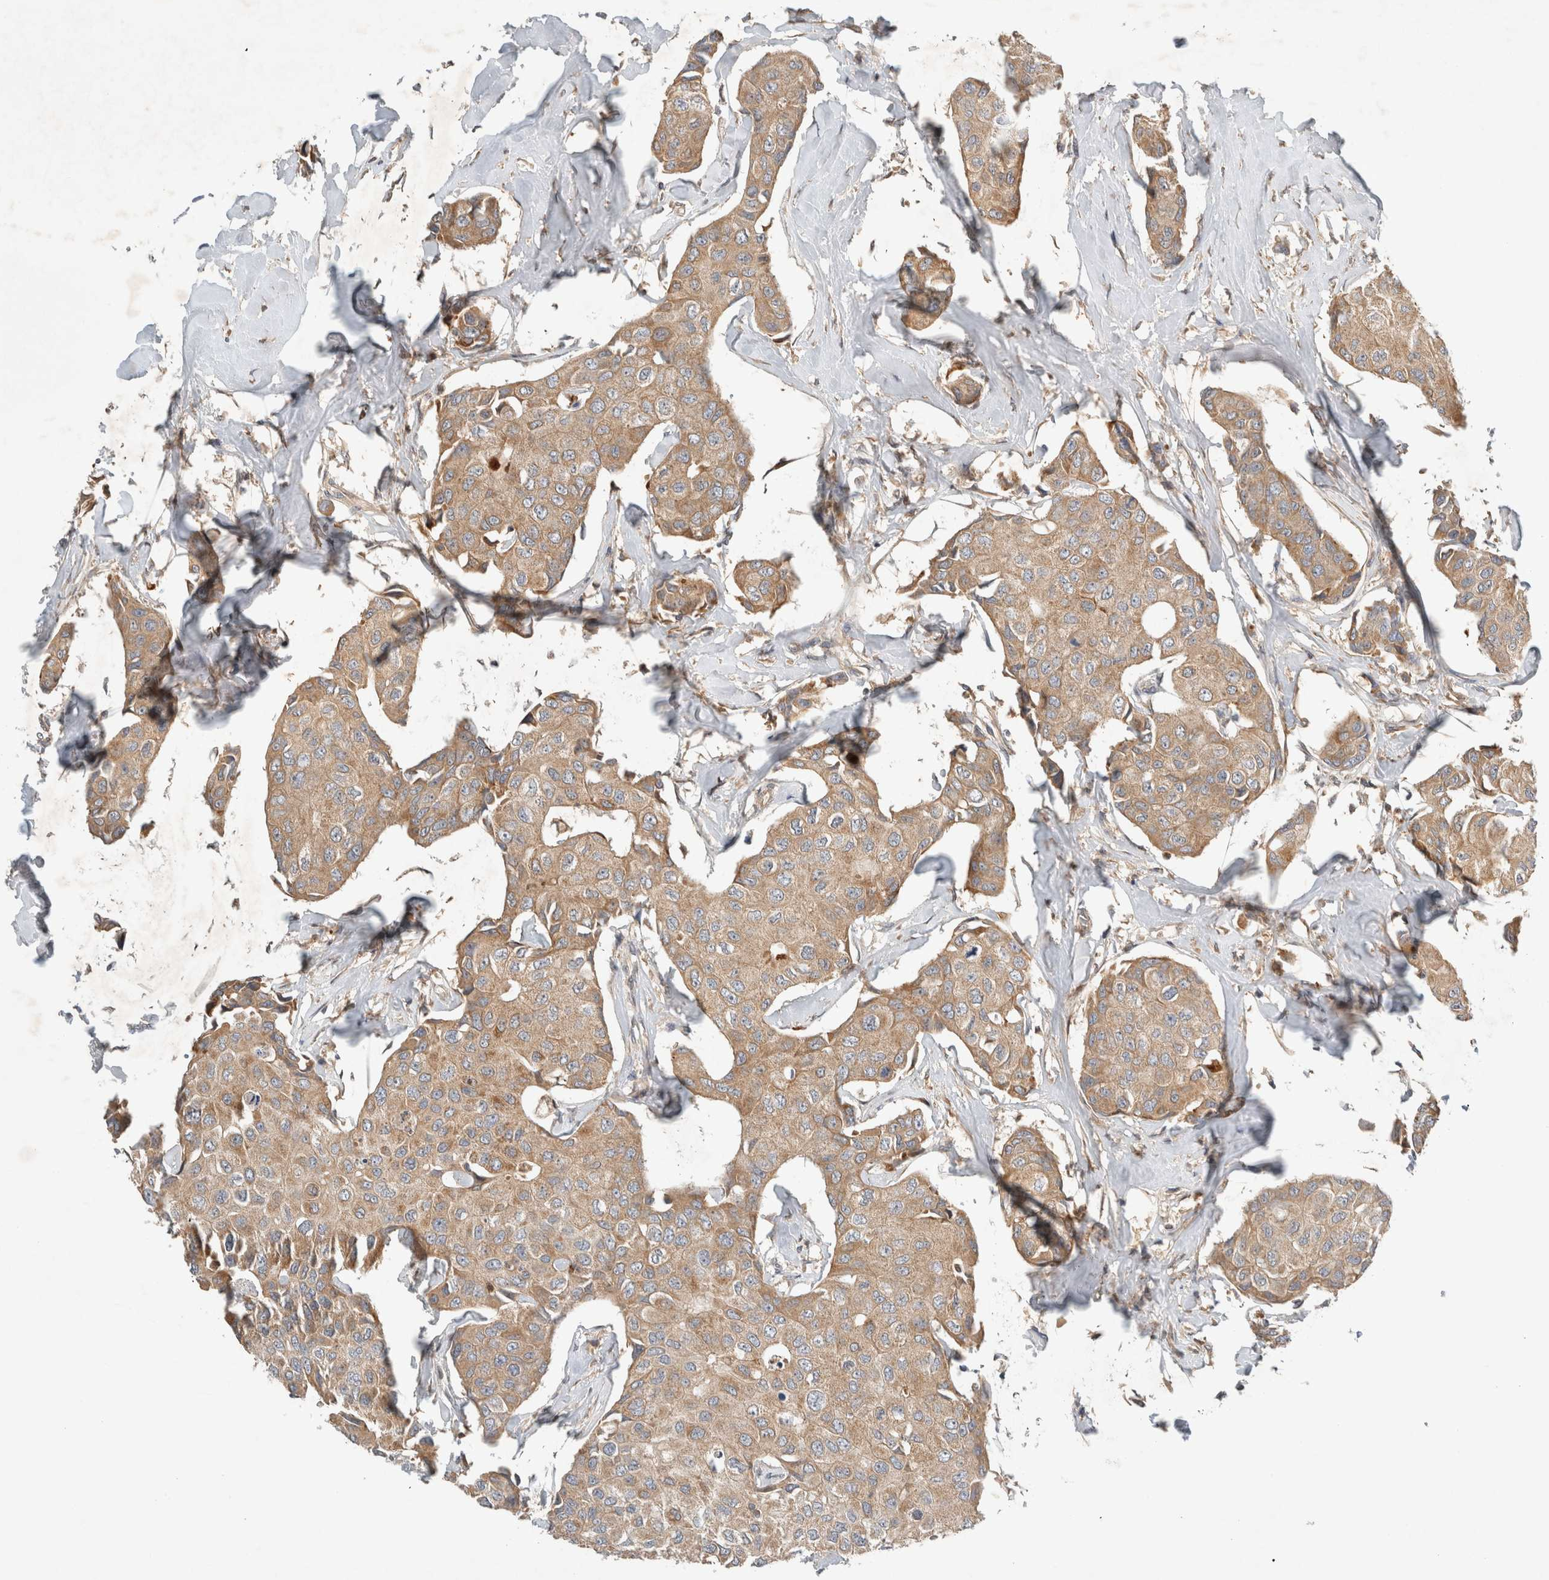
{"staining": {"intensity": "moderate", "quantity": ">75%", "location": "cytoplasmic/membranous"}, "tissue": "breast cancer", "cell_type": "Tumor cells", "image_type": "cancer", "snomed": [{"axis": "morphology", "description": "Duct carcinoma"}, {"axis": "topography", "description": "Breast"}], "caption": "A high-resolution histopathology image shows IHC staining of breast cancer (intraductal carcinoma), which exhibits moderate cytoplasmic/membranous positivity in approximately >75% of tumor cells.", "gene": "ARMC9", "patient": {"sex": "female", "age": 80}}